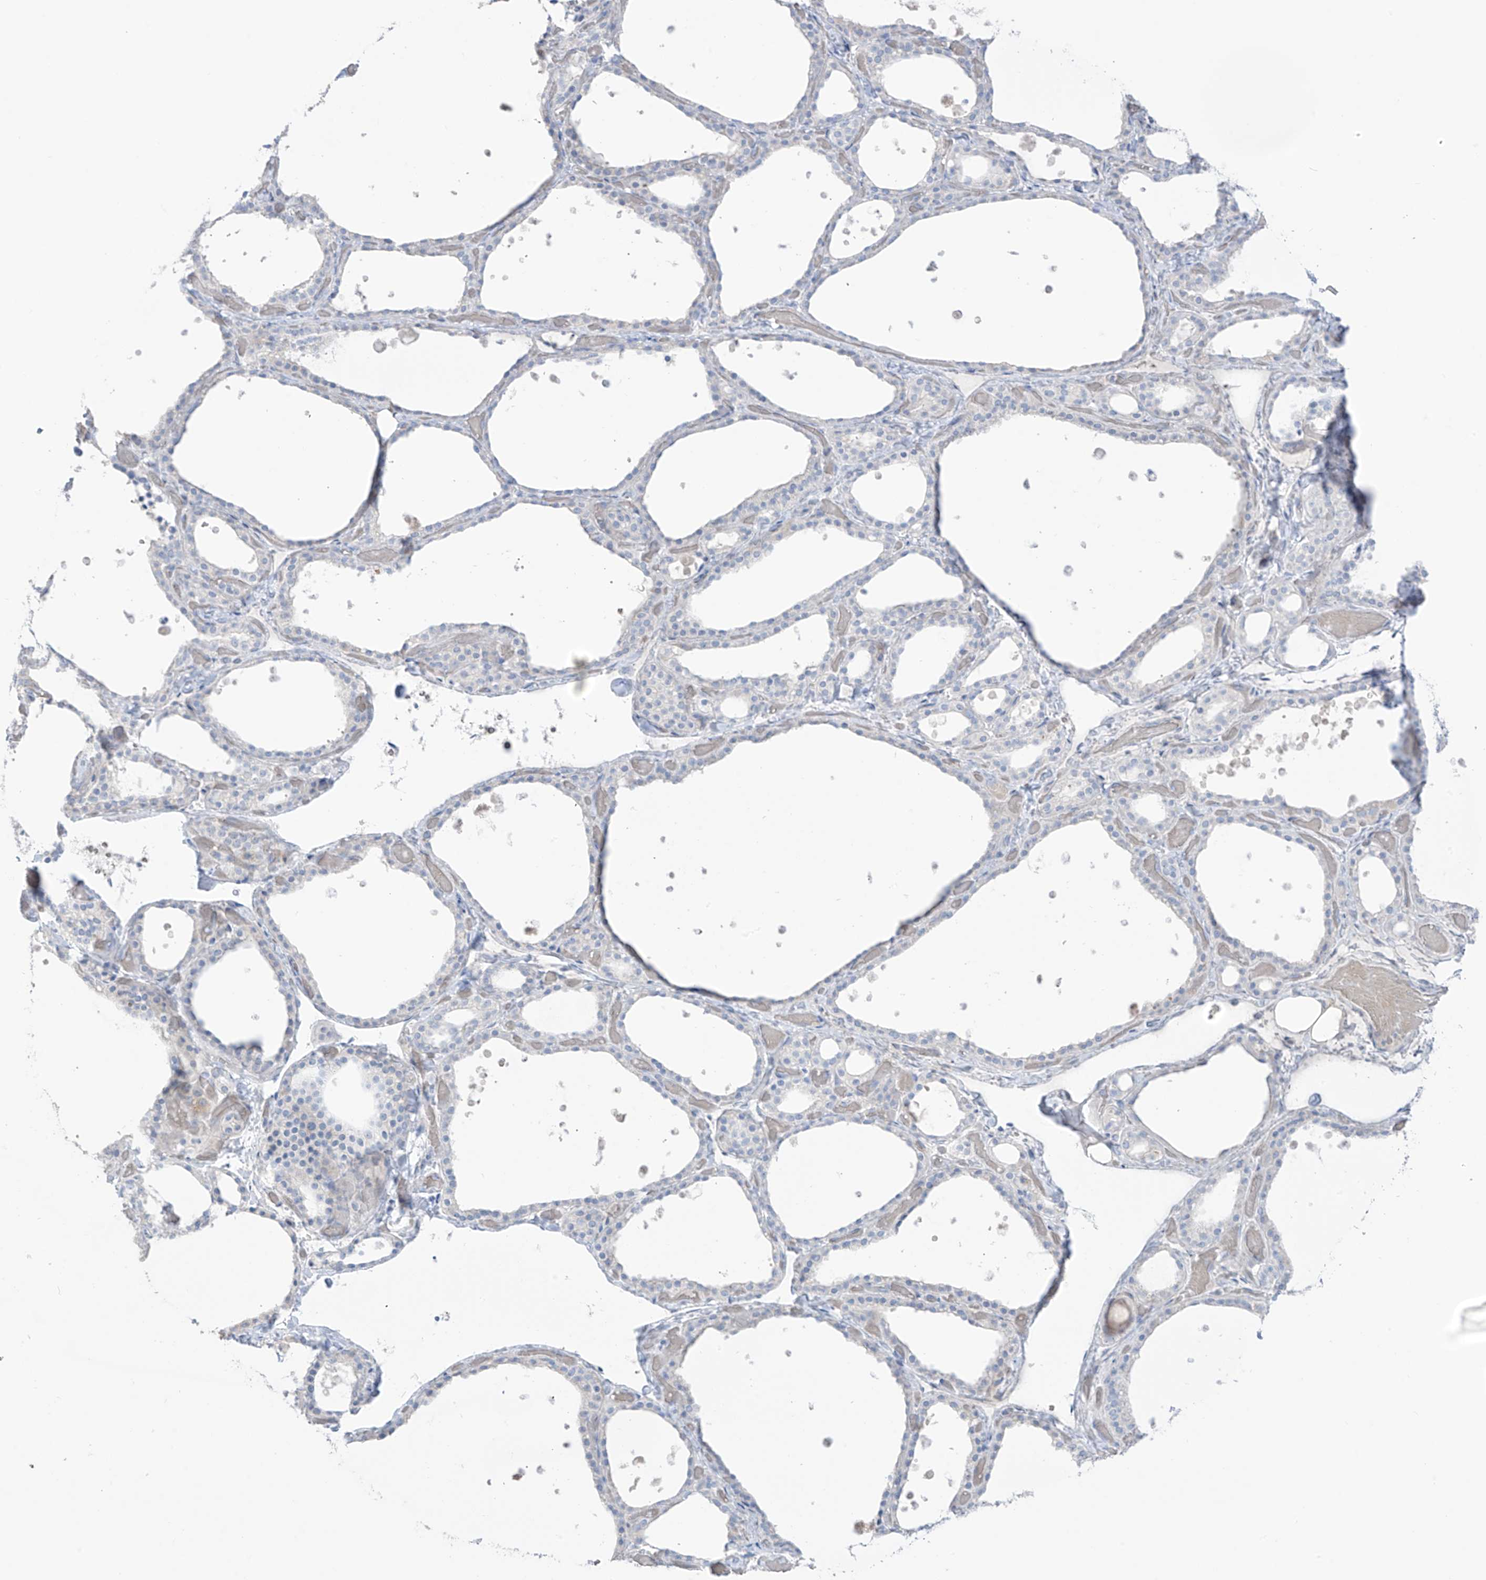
{"staining": {"intensity": "negative", "quantity": "none", "location": "none"}, "tissue": "thyroid gland", "cell_type": "Glandular cells", "image_type": "normal", "snomed": [{"axis": "morphology", "description": "Normal tissue, NOS"}, {"axis": "topography", "description": "Thyroid gland"}], "caption": "Thyroid gland stained for a protein using IHC shows no expression glandular cells.", "gene": "ASPRV1", "patient": {"sex": "female", "age": 44}}